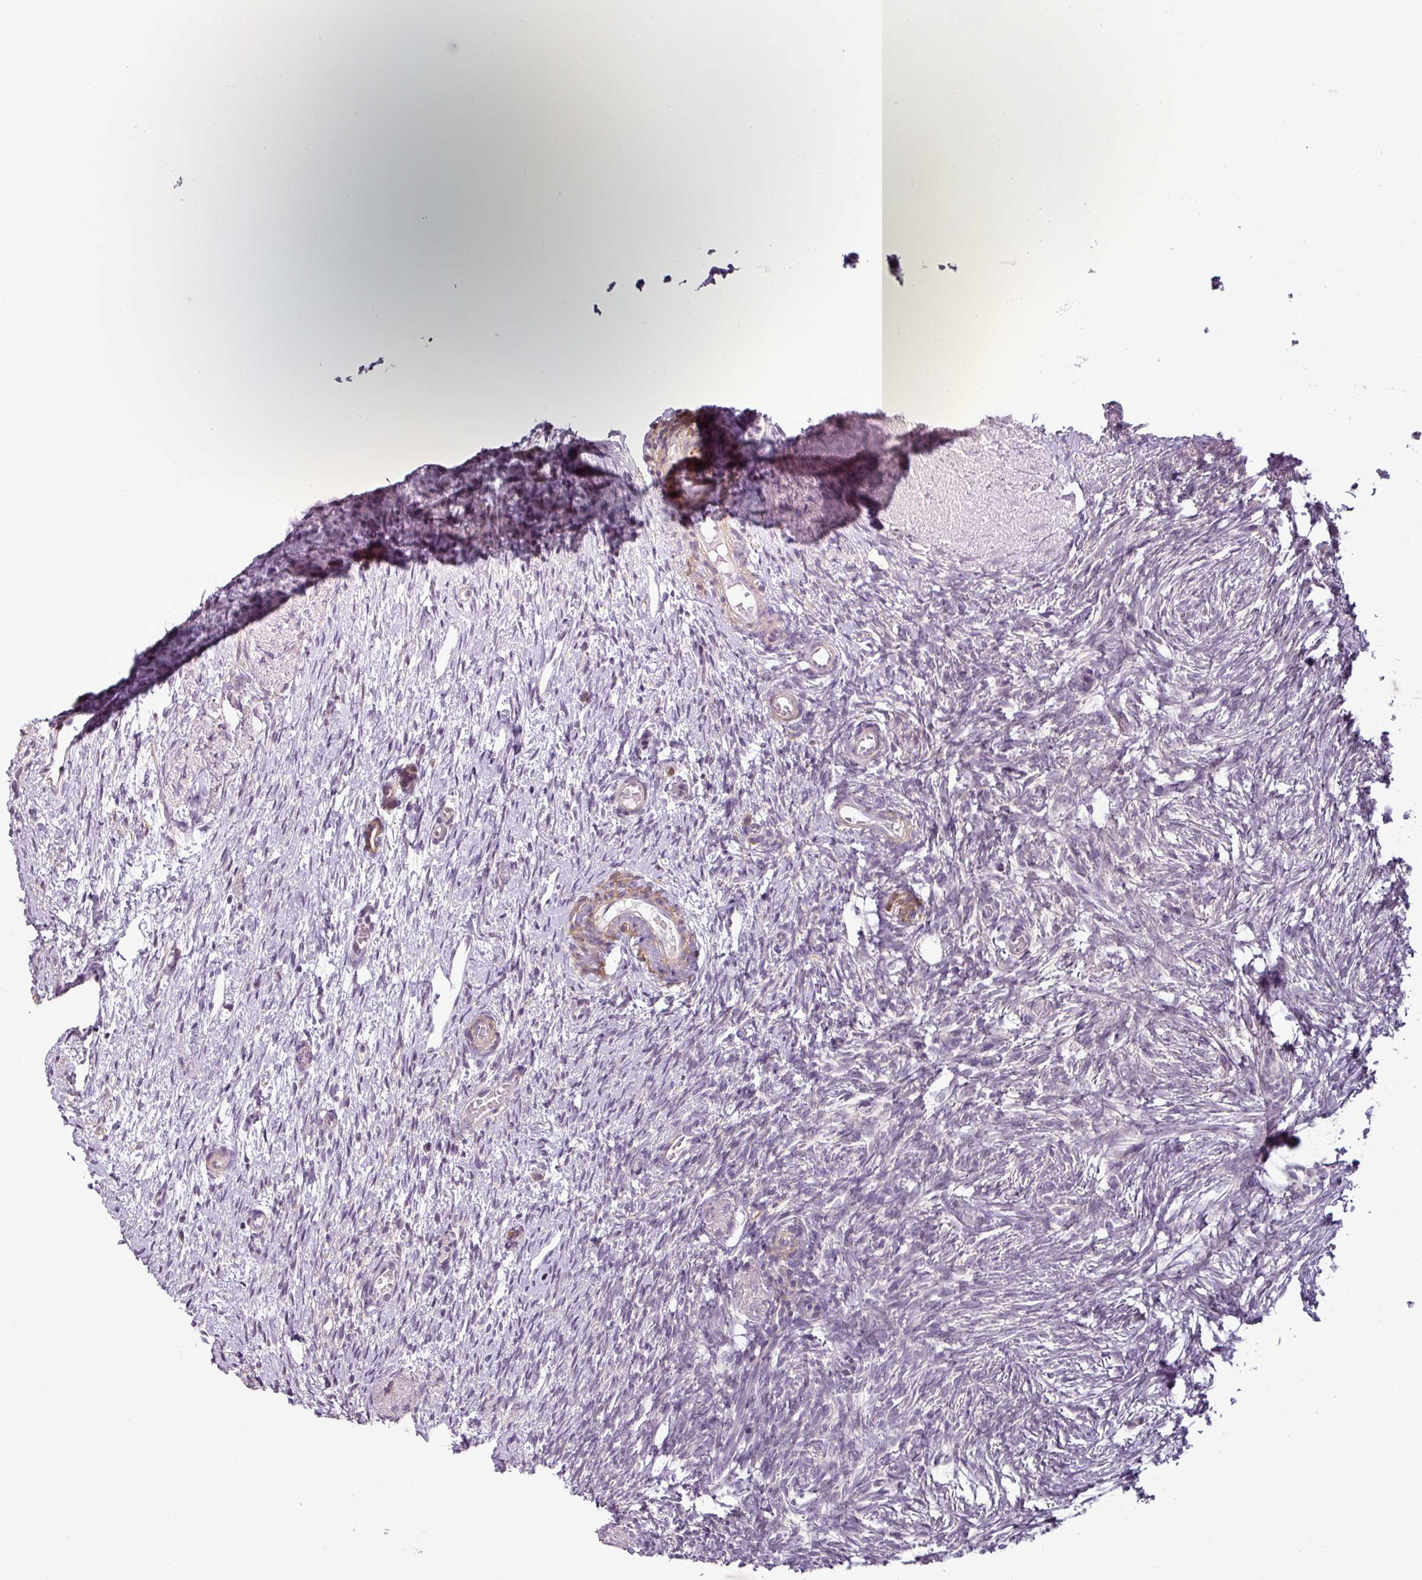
{"staining": {"intensity": "negative", "quantity": "none", "location": "none"}, "tissue": "ovary", "cell_type": "Follicle cells", "image_type": "normal", "snomed": [{"axis": "morphology", "description": "Normal tissue, NOS"}, {"axis": "topography", "description": "Ovary"}], "caption": "This micrograph is of unremarkable ovary stained with immunohistochemistry to label a protein in brown with the nuclei are counter-stained blue. There is no expression in follicle cells. (DAB immunohistochemistry (IHC) visualized using brightfield microscopy, high magnification).", "gene": "OR52D1", "patient": {"sex": "female", "age": 51}}